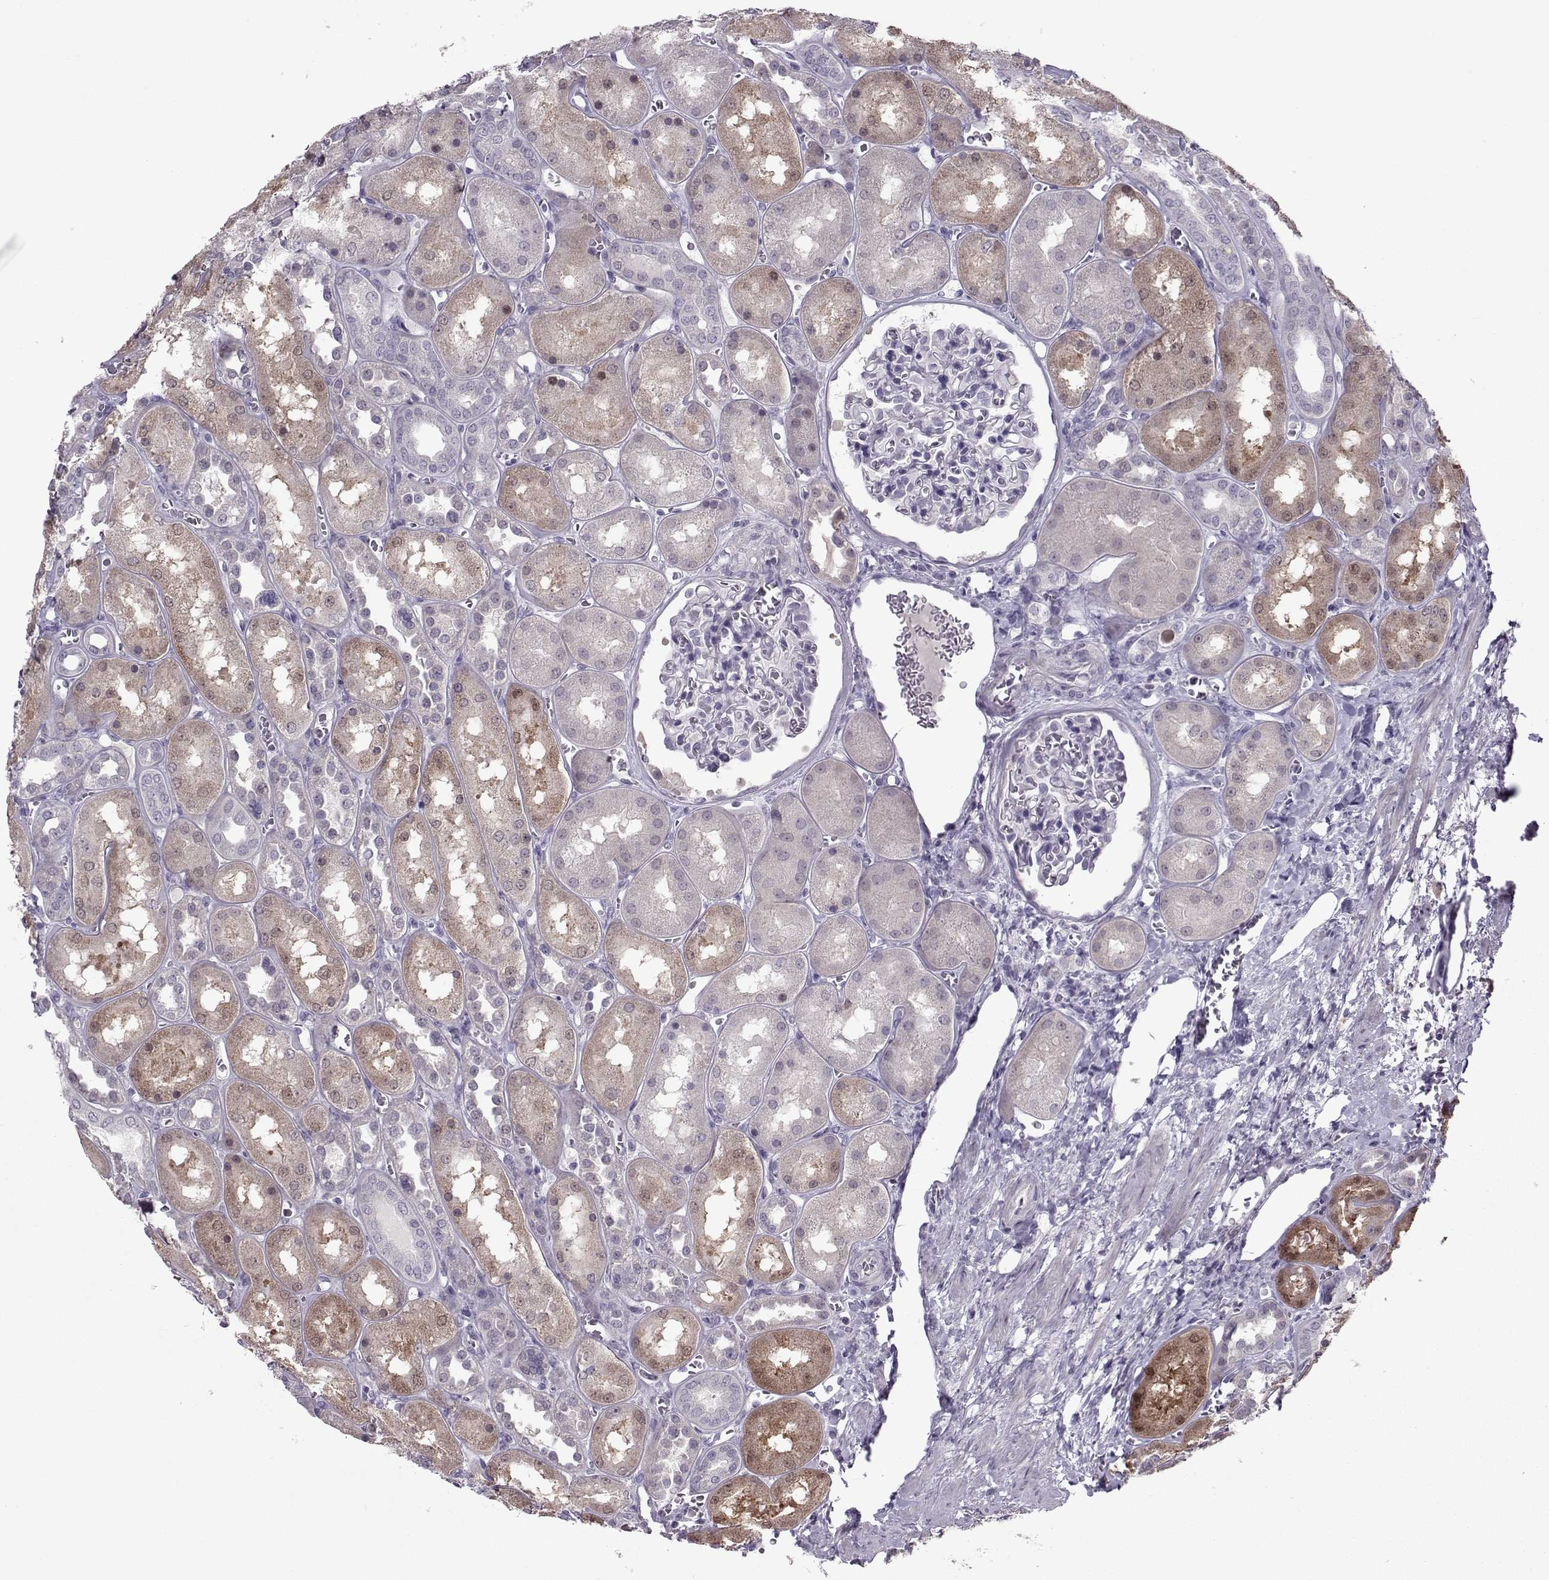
{"staining": {"intensity": "negative", "quantity": "none", "location": "none"}, "tissue": "kidney", "cell_type": "Cells in glomeruli", "image_type": "normal", "snomed": [{"axis": "morphology", "description": "Normal tissue, NOS"}, {"axis": "topography", "description": "Kidney"}], "caption": "The histopathology image exhibits no significant expression in cells in glomeruli of kidney. (Stains: DAB immunohistochemistry with hematoxylin counter stain, Microscopy: brightfield microscopy at high magnification).", "gene": "ASRGL1", "patient": {"sex": "male", "age": 73}}